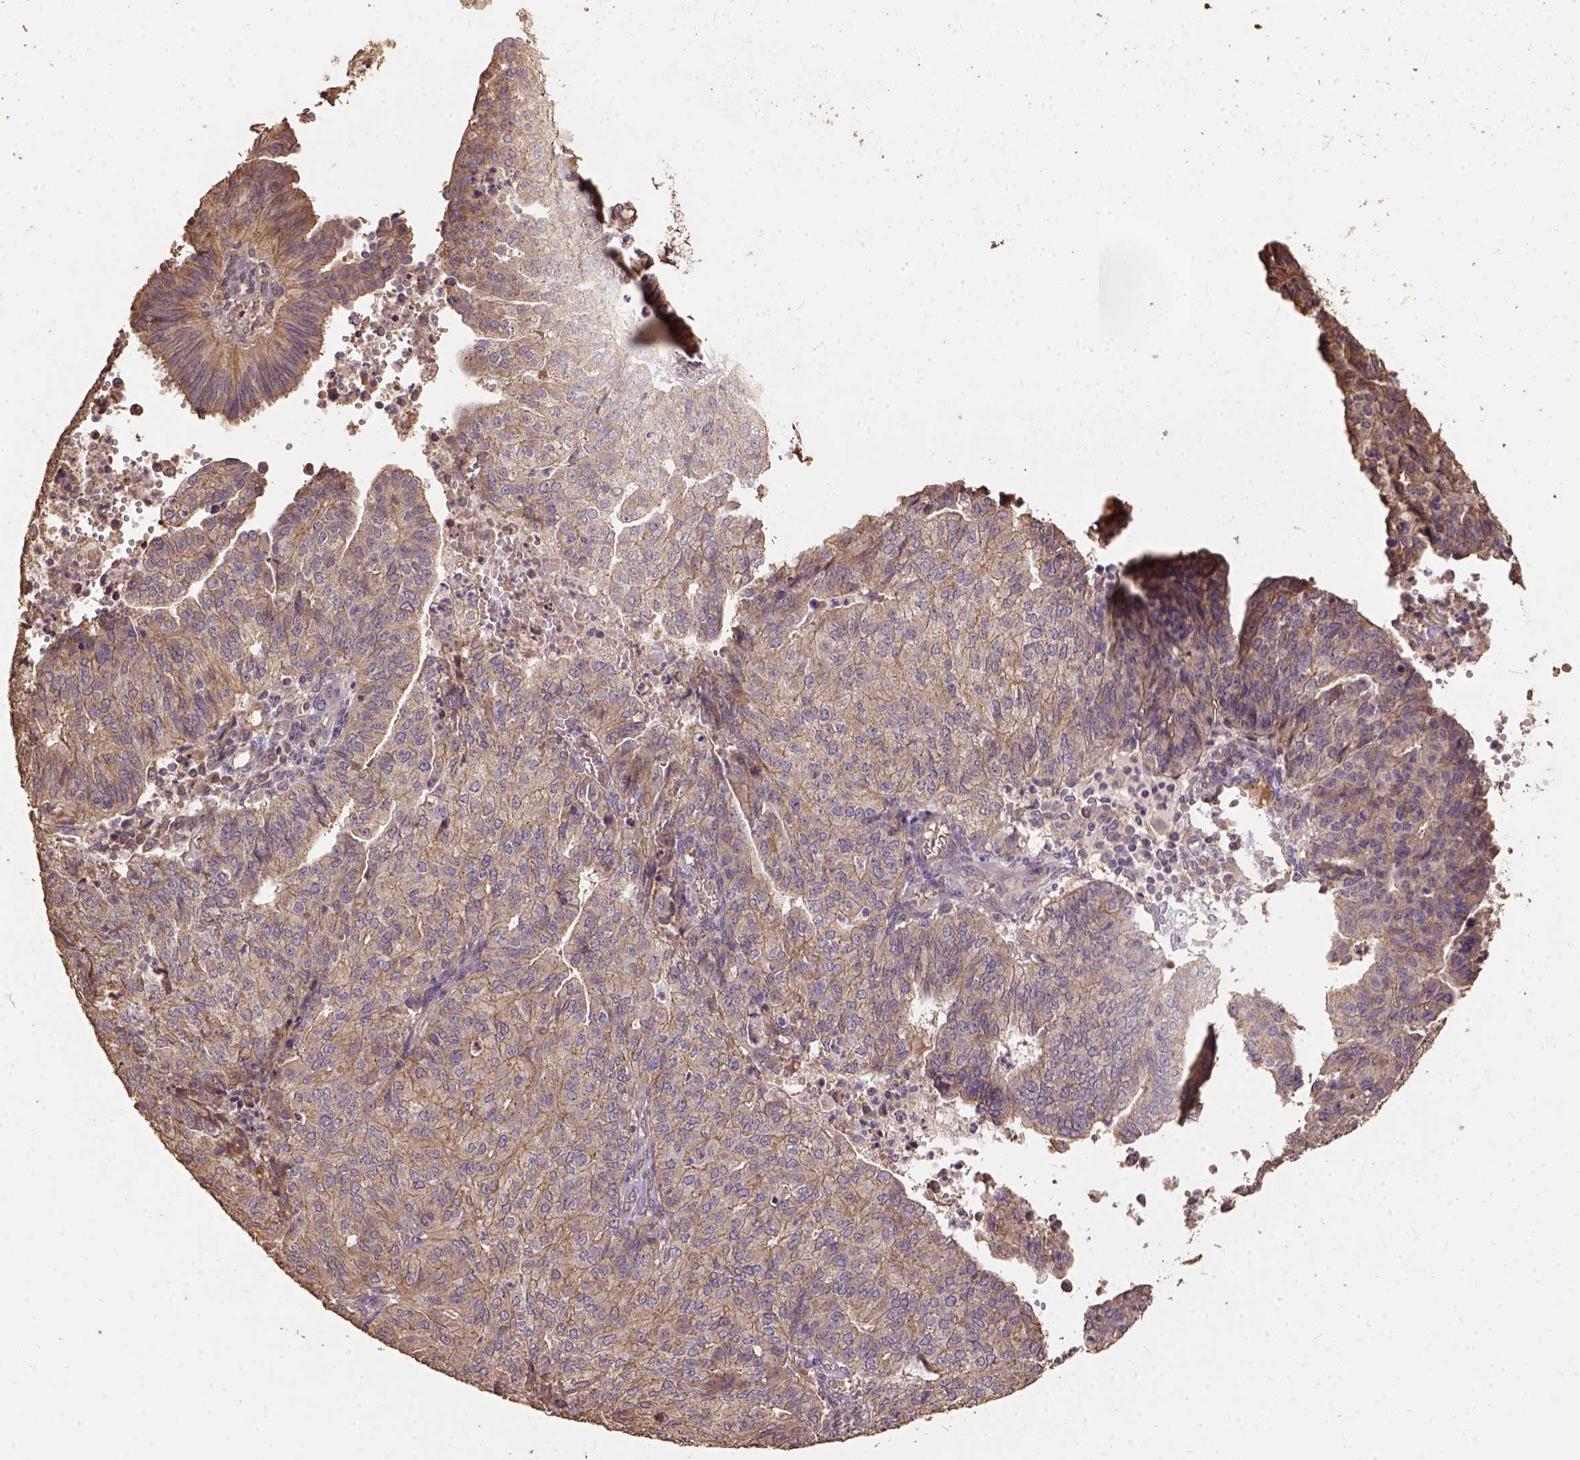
{"staining": {"intensity": "moderate", "quantity": "25%-75%", "location": "cytoplasmic/membranous"}, "tissue": "endometrial cancer", "cell_type": "Tumor cells", "image_type": "cancer", "snomed": [{"axis": "morphology", "description": "Adenocarcinoma, NOS"}, {"axis": "topography", "description": "Endometrium"}], "caption": "Immunohistochemistry (IHC) of endometrial cancer (adenocarcinoma) reveals medium levels of moderate cytoplasmic/membranous positivity in about 25%-75% of tumor cells. (DAB (3,3'-diaminobenzidine) IHC with brightfield microscopy, high magnification).", "gene": "ATP1B3", "patient": {"sex": "female", "age": 82}}